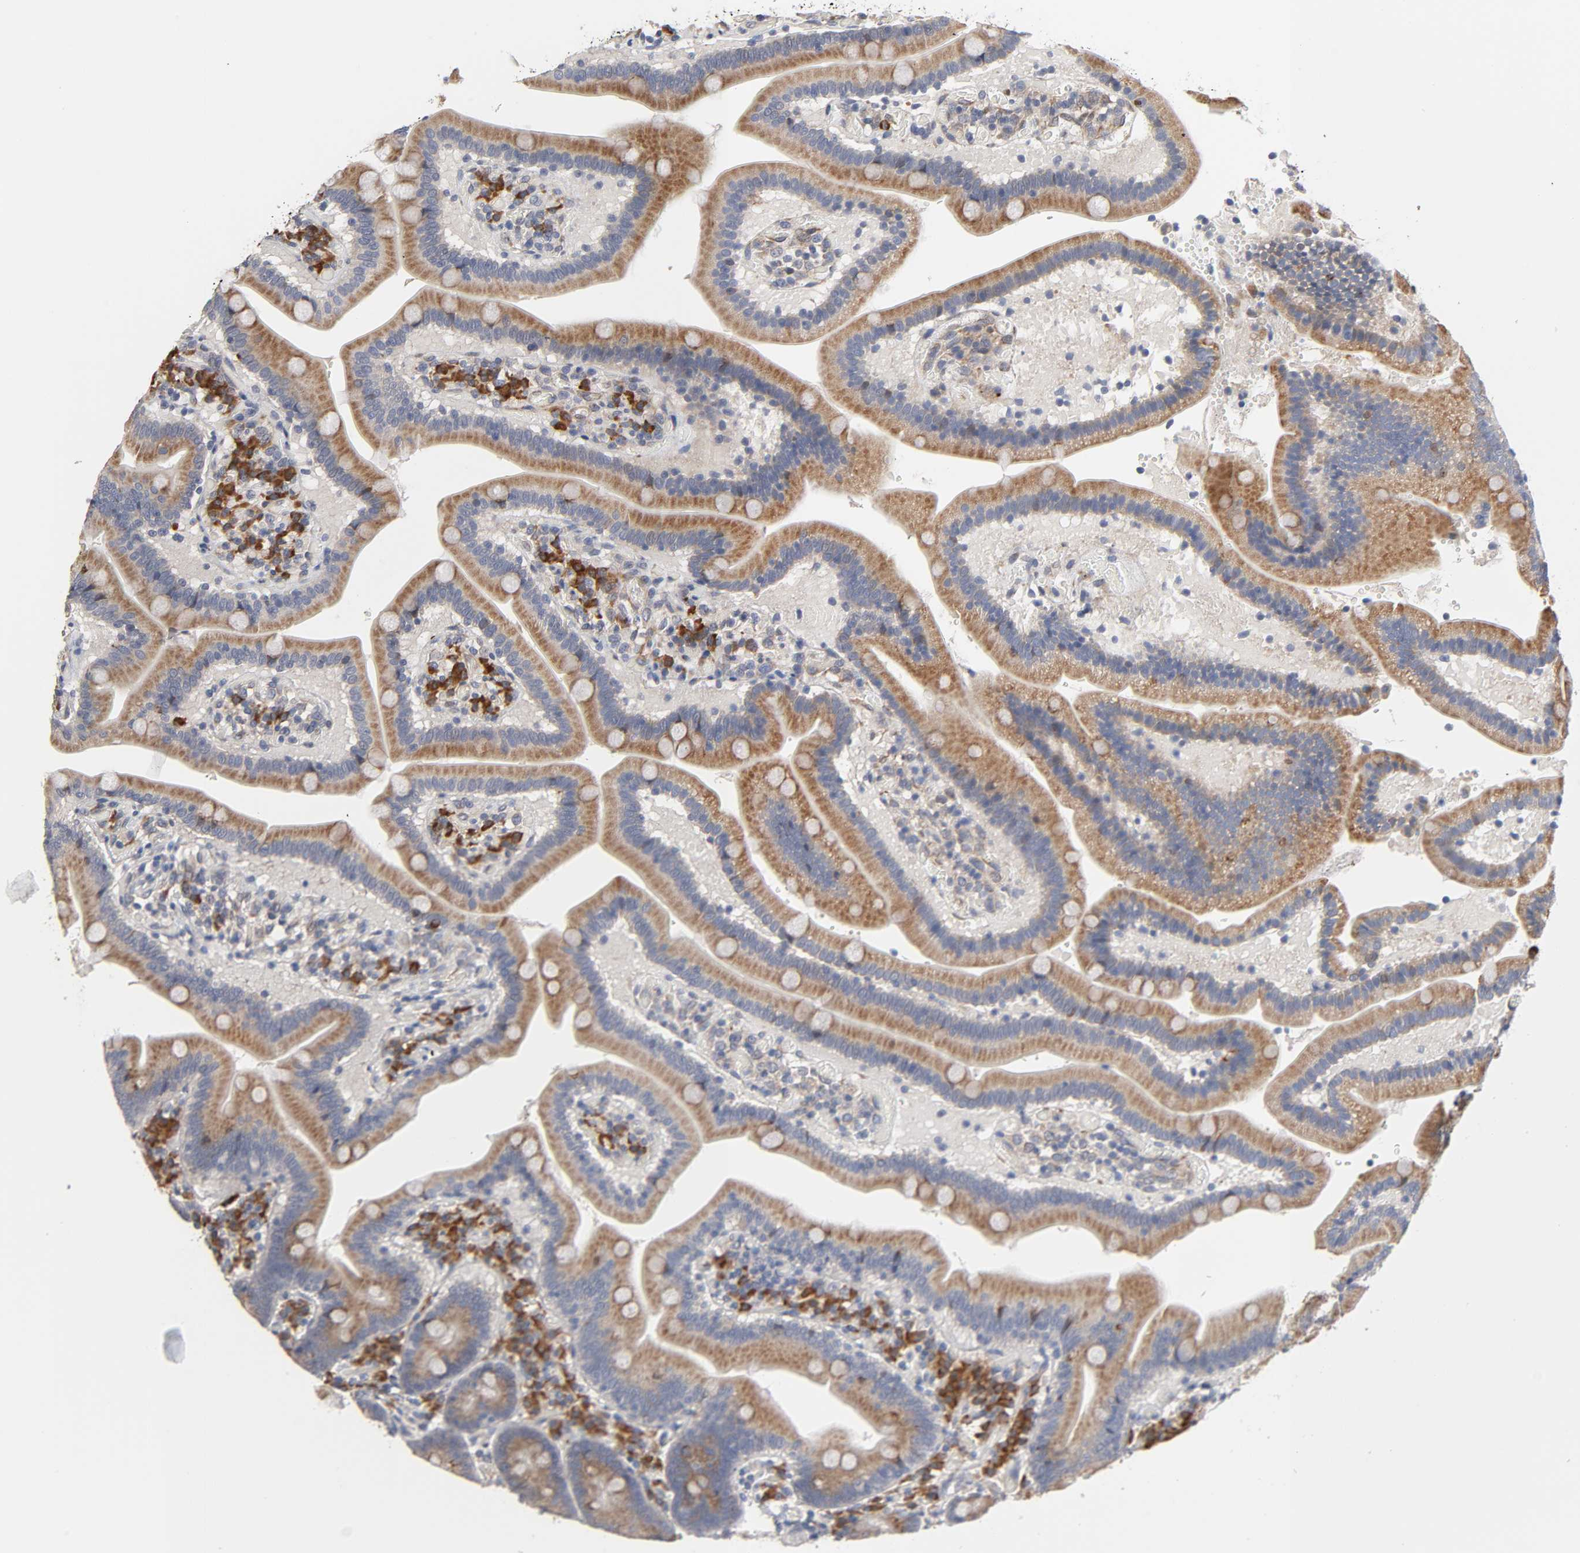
{"staining": {"intensity": "moderate", "quantity": ">75%", "location": "cytoplasmic/membranous"}, "tissue": "duodenum", "cell_type": "Glandular cells", "image_type": "normal", "snomed": [{"axis": "morphology", "description": "Normal tissue, NOS"}, {"axis": "topography", "description": "Duodenum"}], "caption": "Duodenum stained with a brown dye displays moderate cytoplasmic/membranous positive positivity in approximately >75% of glandular cells.", "gene": "HDLBP", "patient": {"sex": "male", "age": 66}}